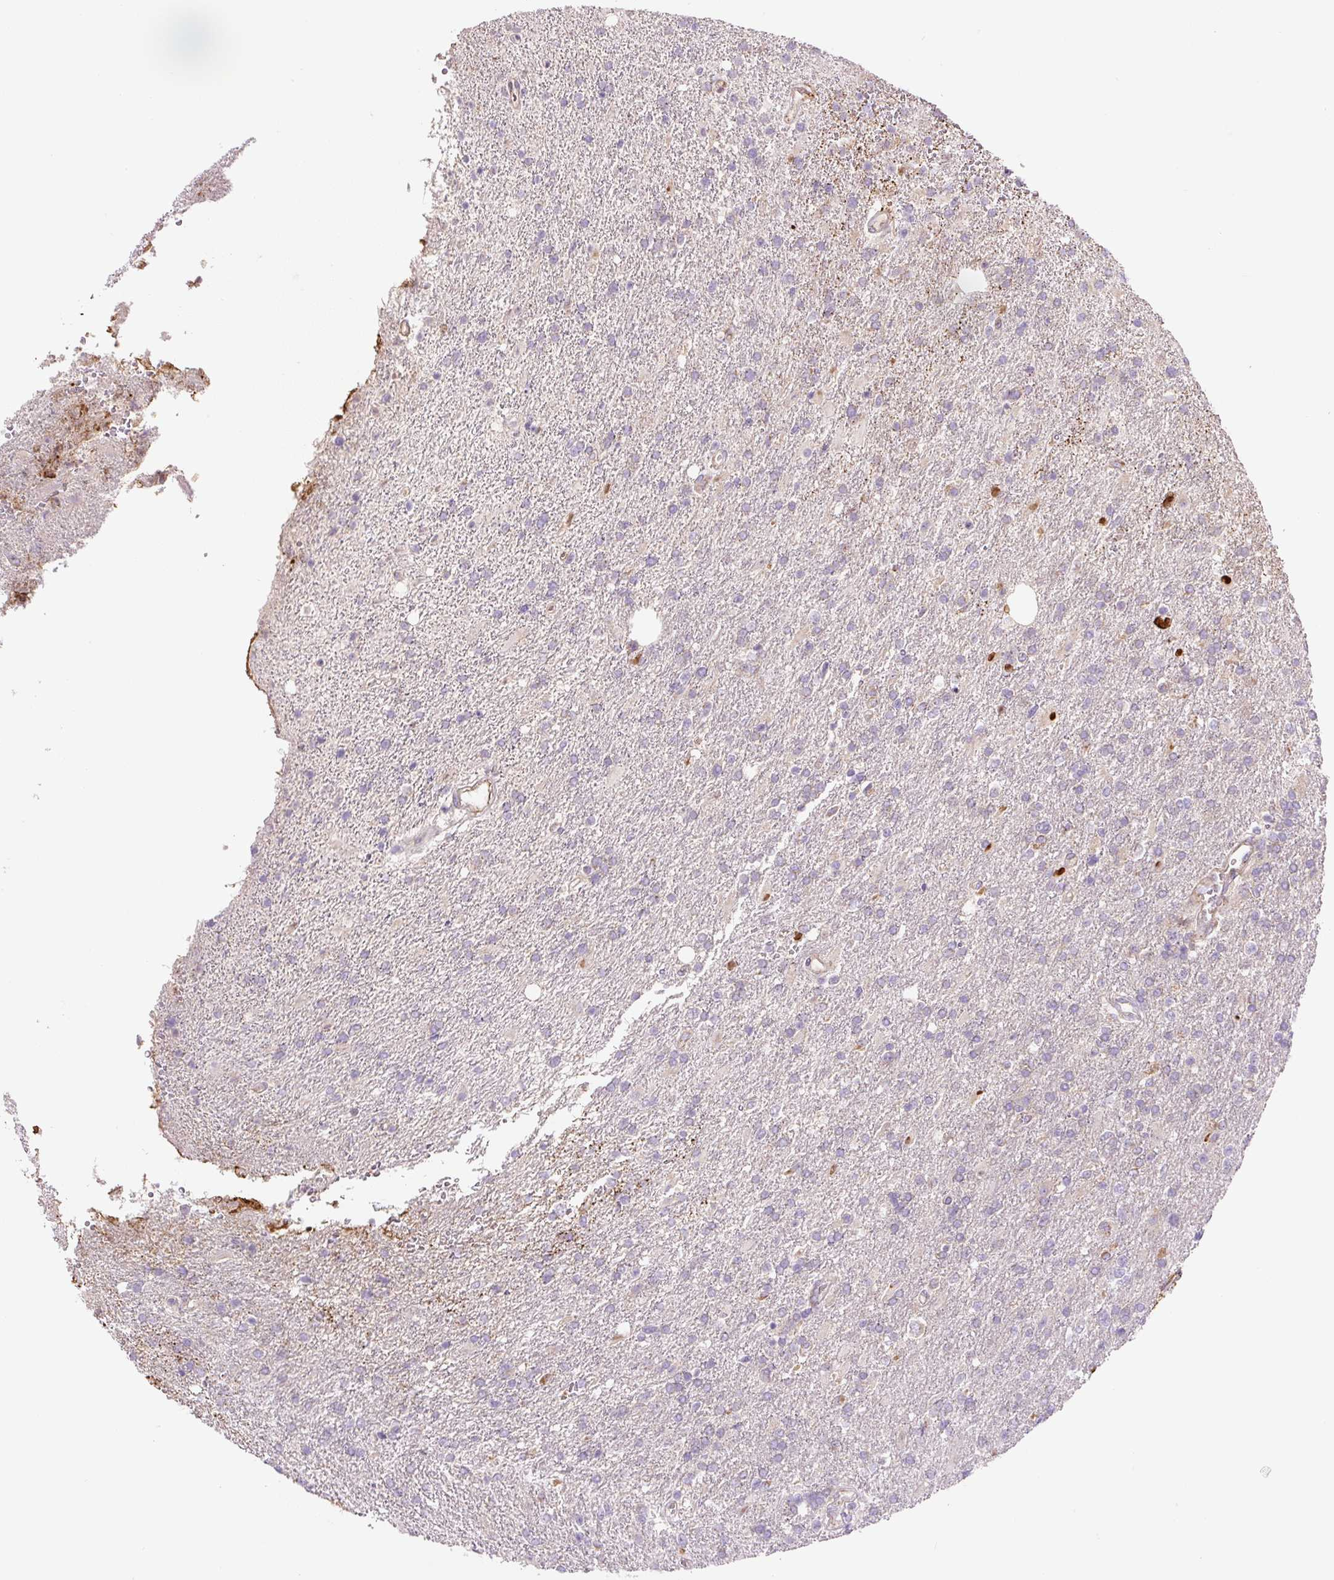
{"staining": {"intensity": "negative", "quantity": "none", "location": "none"}, "tissue": "glioma", "cell_type": "Tumor cells", "image_type": "cancer", "snomed": [{"axis": "morphology", "description": "Glioma, malignant, High grade"}, {"axis": "topography", "description": "Brain"}], "caption": "Immunohistochemical staining of human glioma shows no significant expression in tumor cells.", "gene": "CCNI2", "patient": {"sex": "male", "age": 56}}